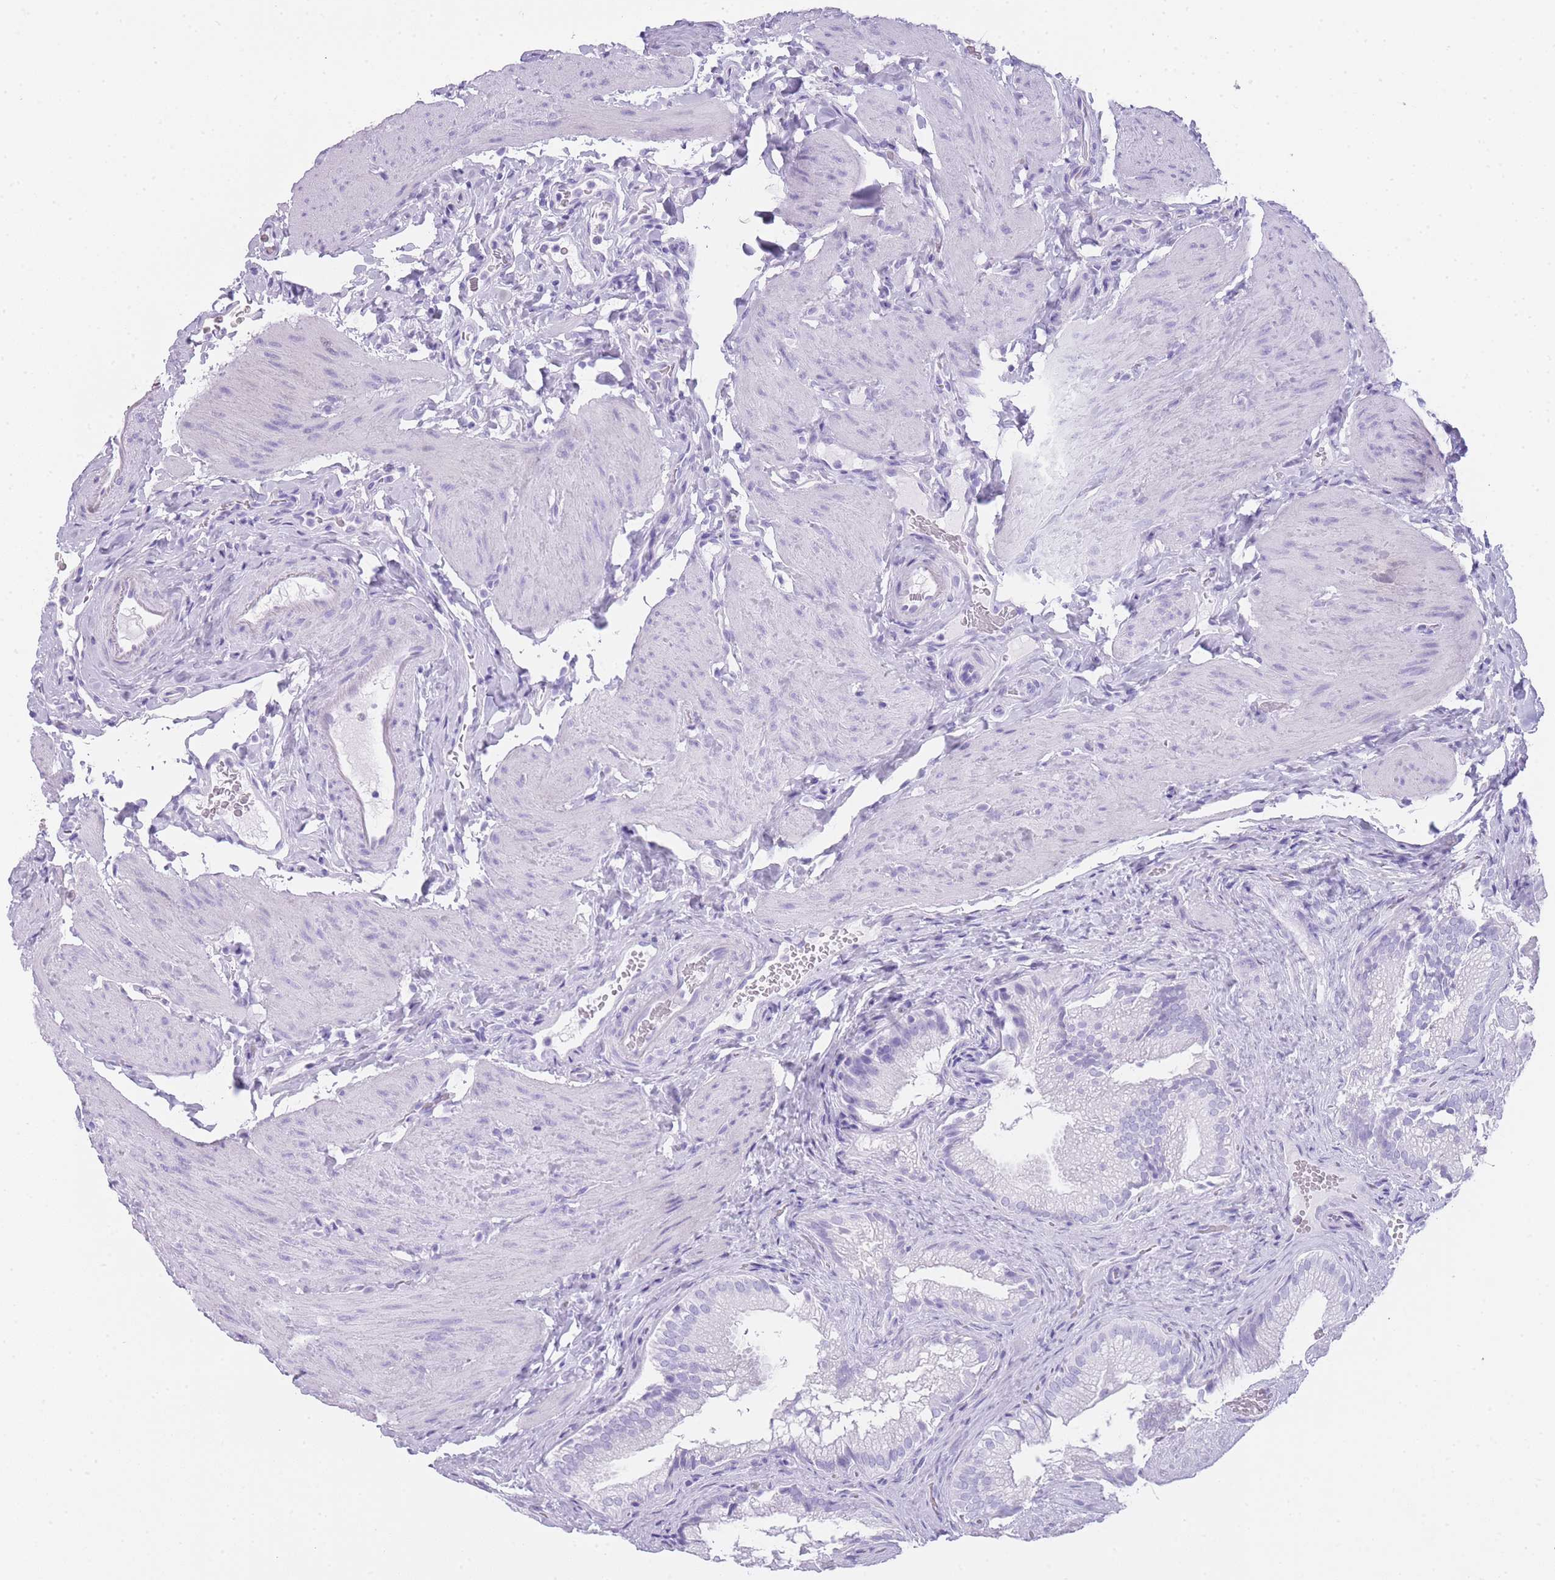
{"staining": {"intensity": "negative", "quantity": "none", "location": "none"}, "tissue": "gallbladder", "cell_type": "Glandular cells", "image_type": "normal", "snomed": [{"axis": "morphology", "description": "Normal tissue, NOS"}, {"axis": "topography", "description": "Gallbladder"}], "caption": "Gallbladder stained for a protein using immunohistochemistry (IHC) exhibits no expression glandular cells.", "gene": "INS", "patient": {"sex": "female", "age": 30}}